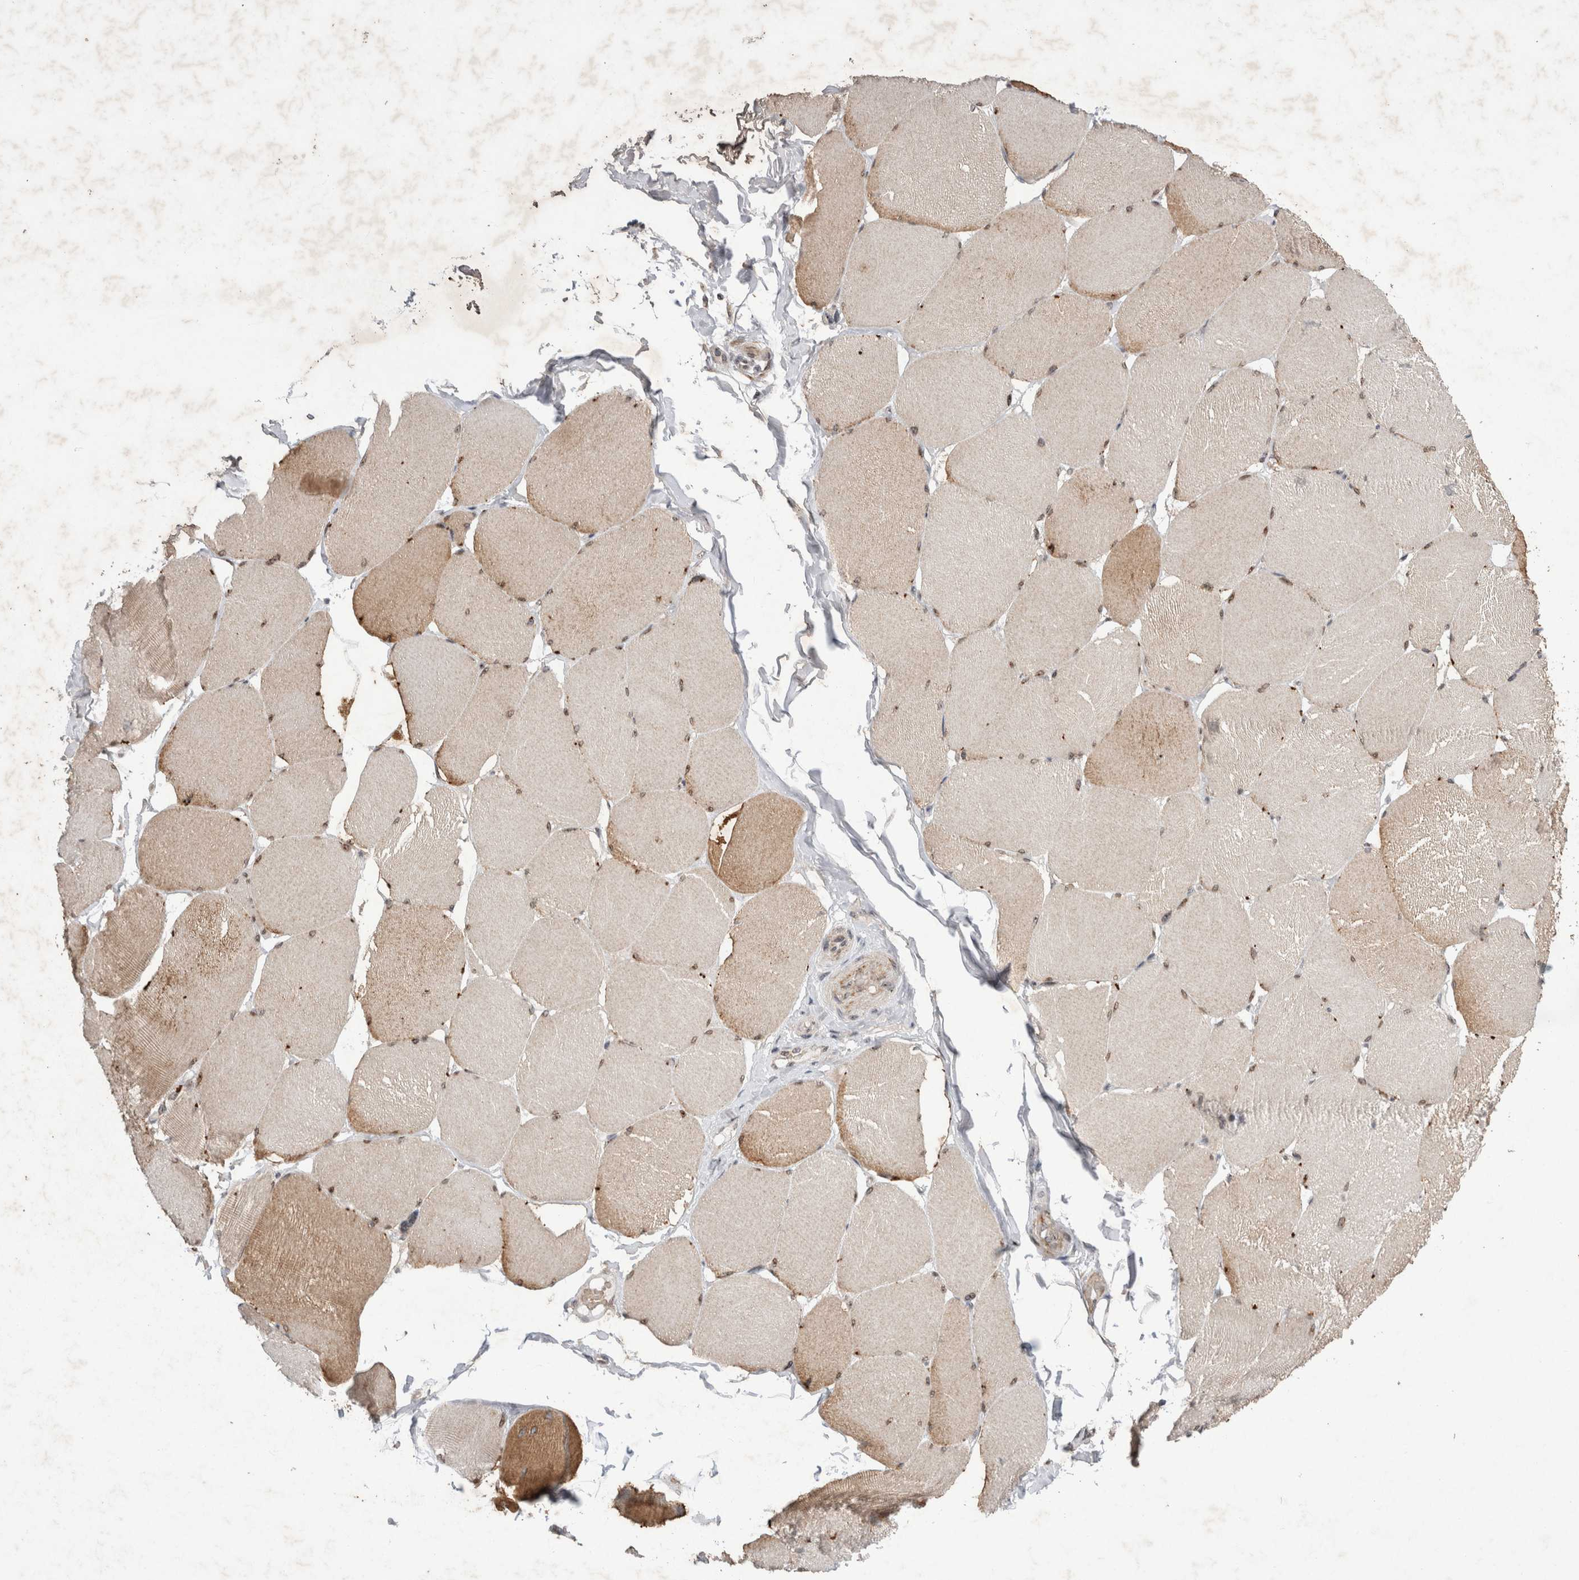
{"staining": {"intensity": "moderate", "quantity": "25%-75%", "location": "cytoplasmic/membranous,nuclear"}, "tissue": "skeletal muscle", "cell_type": "Myocytes", "image_type": "normal", "snomed": [{"axis": "morphology", "description": "Normal tissue, NOS"}, {"axis": "topography", "description": "Skin"}, {"axis": "topography", "description": "Skeletal muscle"}], "caption": "Normal skeletal muscle demonstrates moderate cytoplasmic/membranous,nuclear expression in approximately 25%-75% of myocytes.", "gene": "STK11", "patient": {"sex": "male", "age": 83}}